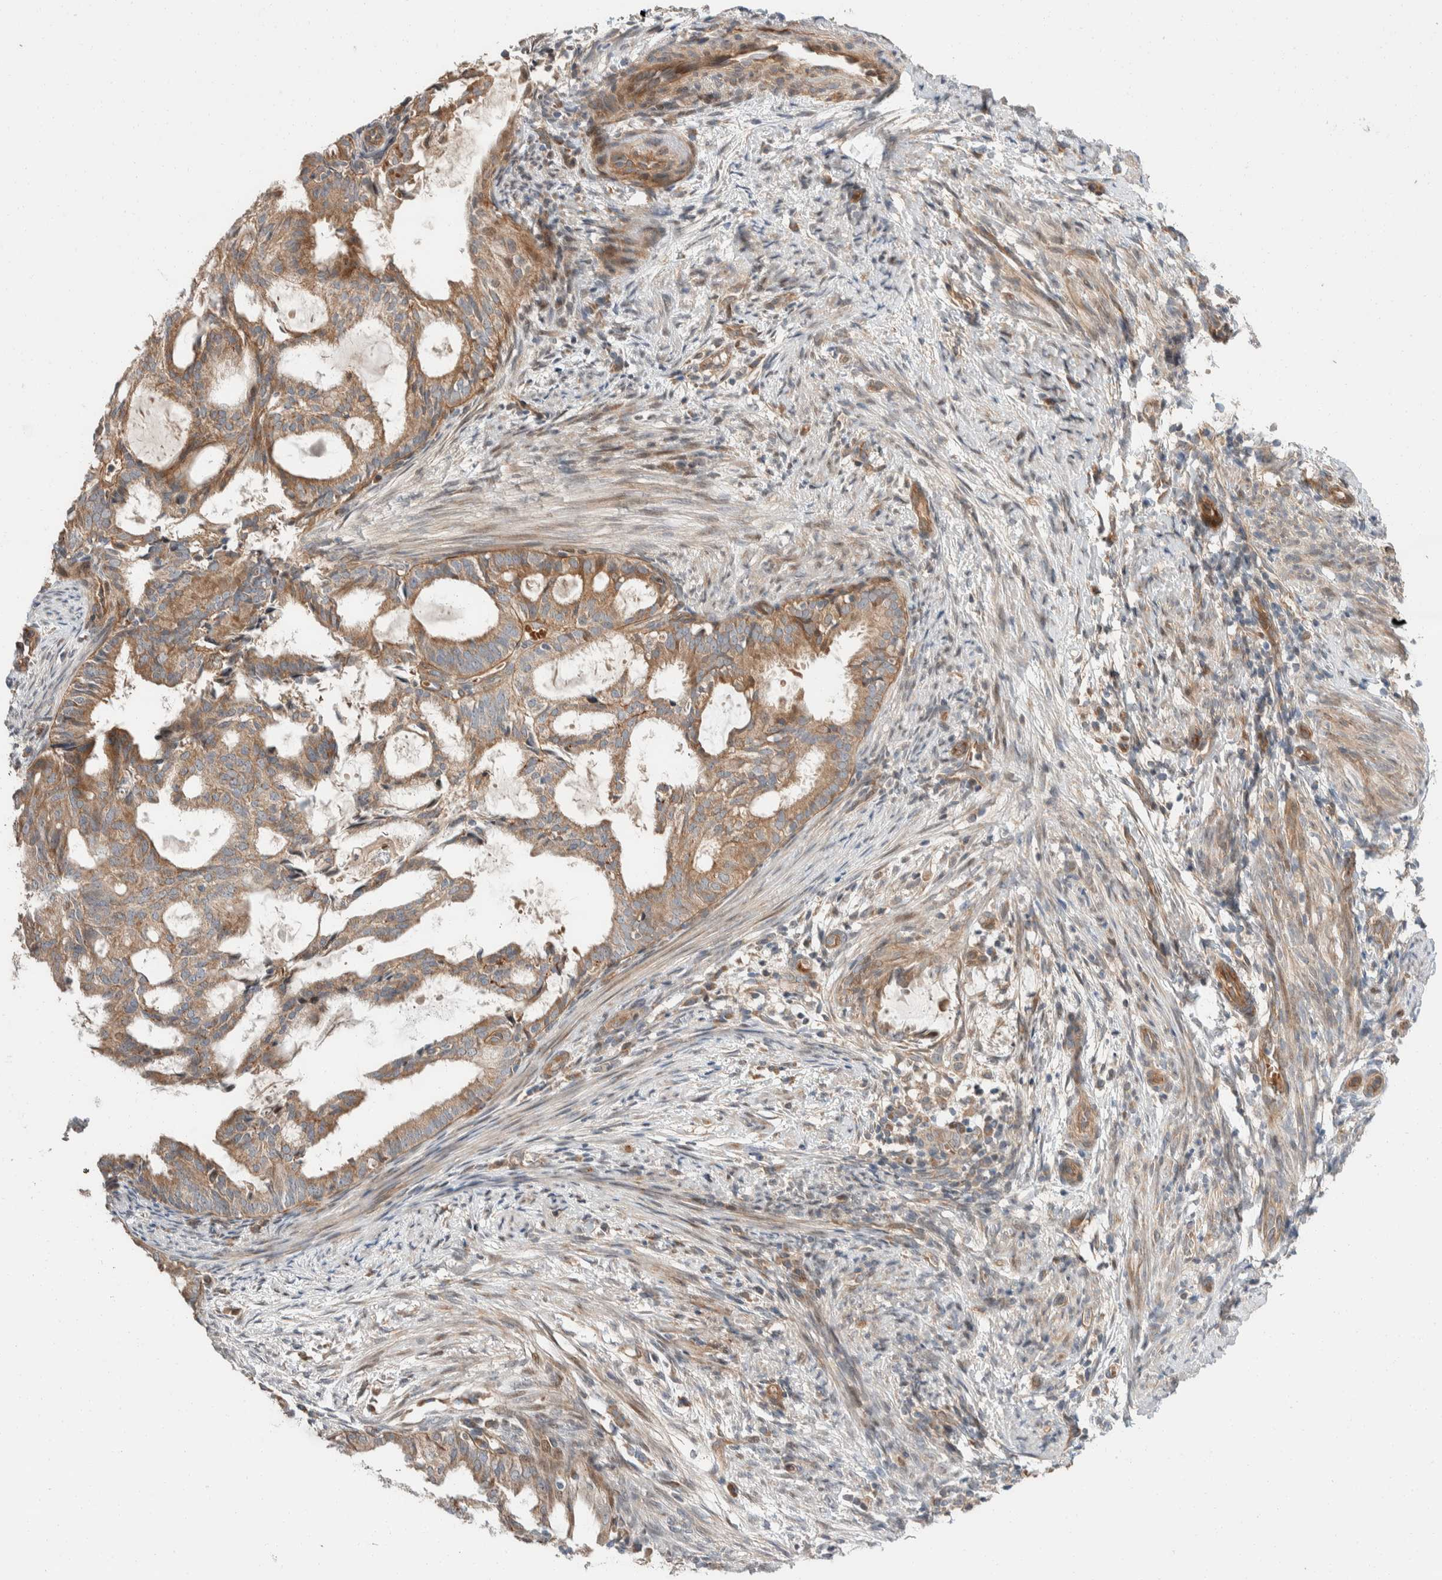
{"staining": {"intensity": "moderate", "quantity": ">75%", "location": "cytoplasmic/membranous"}, "tissue": "endometrial cancer", "cell_type": "Tumor cells", "image_type": "cancer", "snomed": [{"axis": "morphology", "description": "Adenocarcinoma, NOS"}, {"axis": "topography", "description": "Endometrium"}], "caption": "This photomicrograph reveals immunohistochemistry staining of human endometrial cancer, with medium moderate cytoplasmic/membranous positivity in approximately >75% of tumor cells.", "gene": "ERC1", "patient": {"sex": "female", "age": 58}}